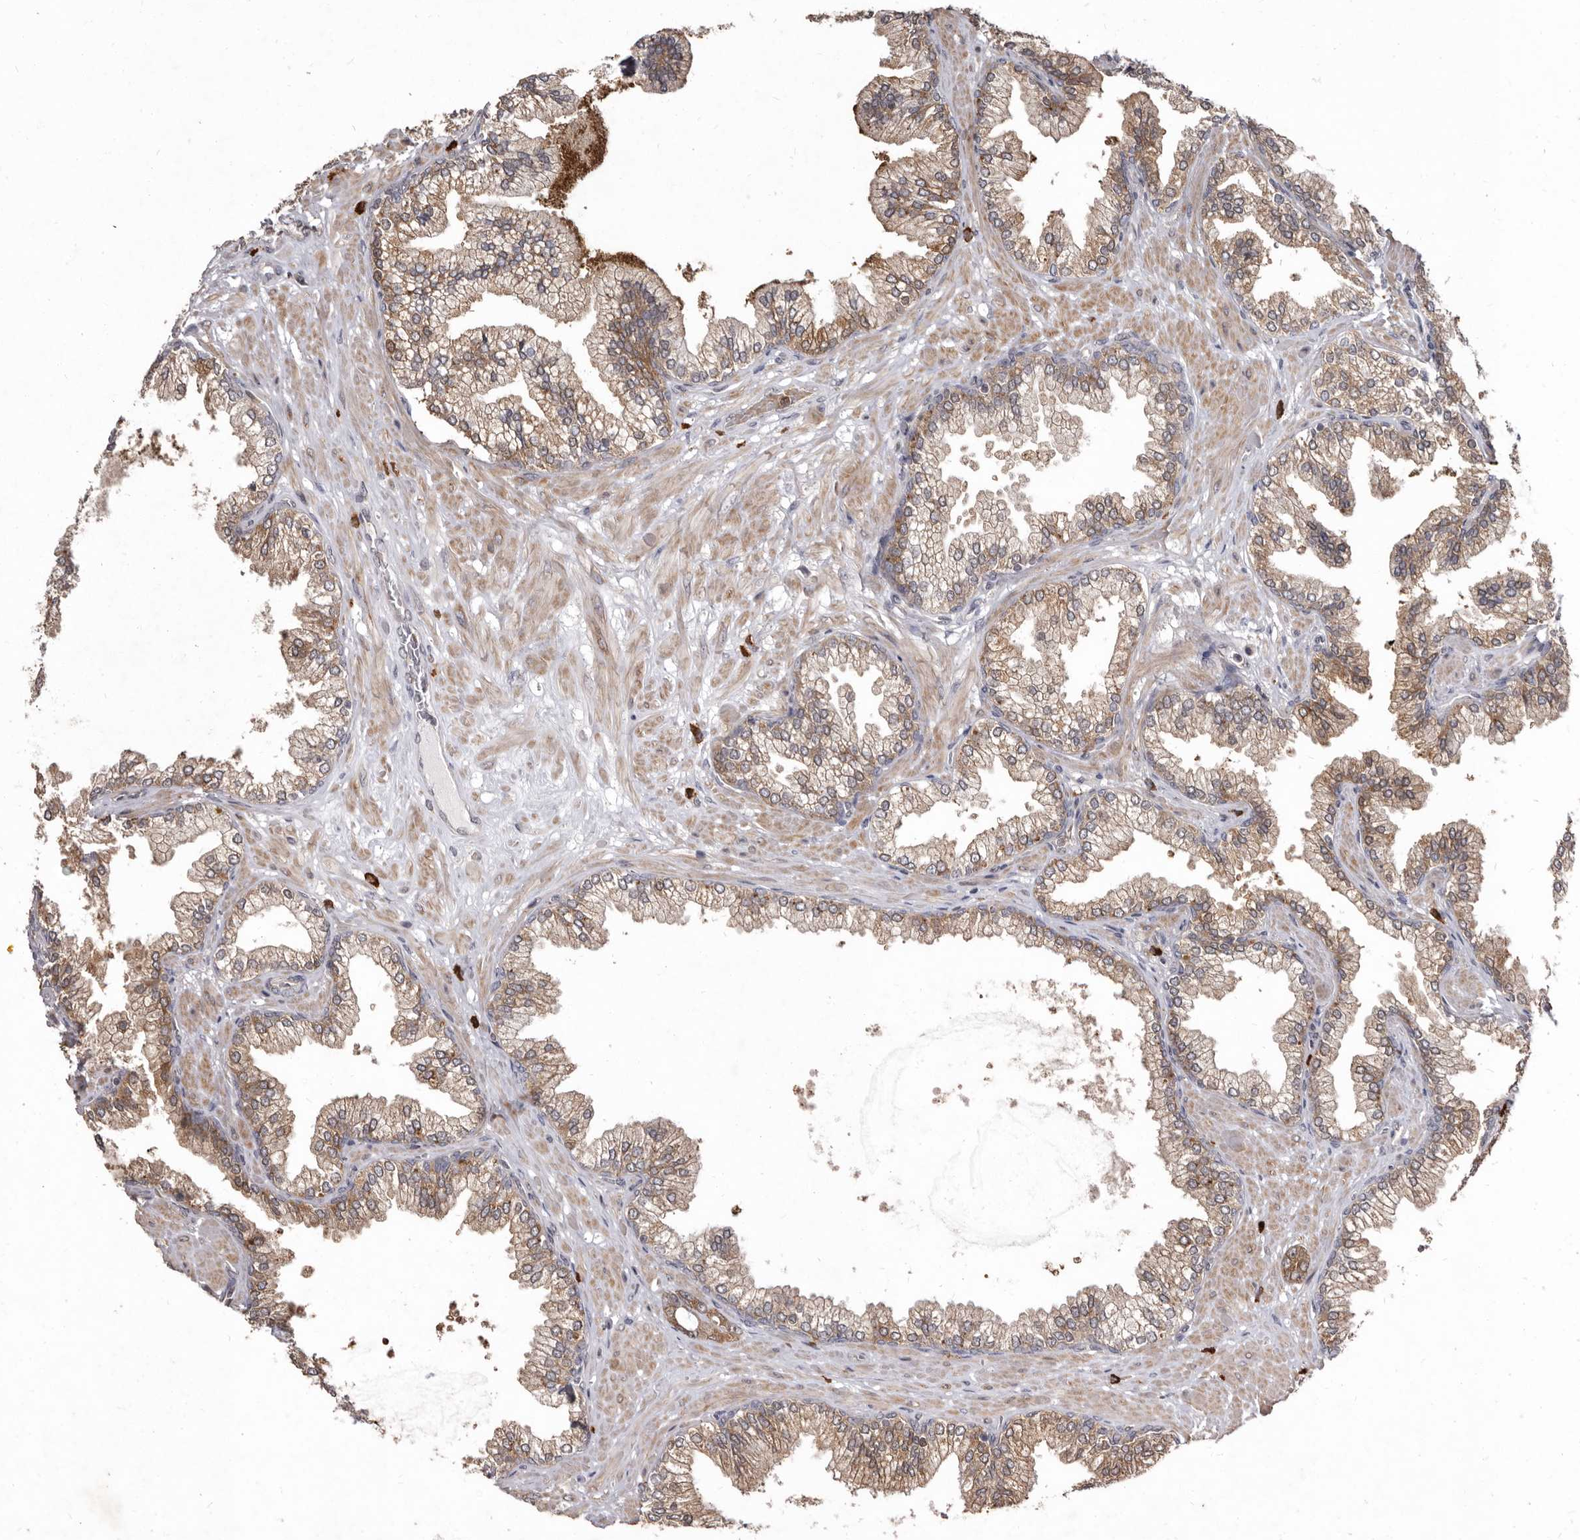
{"staining": {"intensity": "moderate", "quantity": ">75%", "location": "cytoplasmic/membranous"}, "tissue": "prostate cancer", "cell_type": "Tumor cells", "image_type": "cancer", "snomed": [{"axis": "morphology", "description": "Adenocarcinoma, Low grade"}, {"axis": "topography", "description": "Prostate"}], "caption": "Protein analysis of prostate adenocarcinoma (low-grade) tissue exhibits moderate cytoplasmic/membranous staining in approximately >75% of tumor cells.", "gene": "ACLY", "patient": {"sex": "male", "age": 71}}